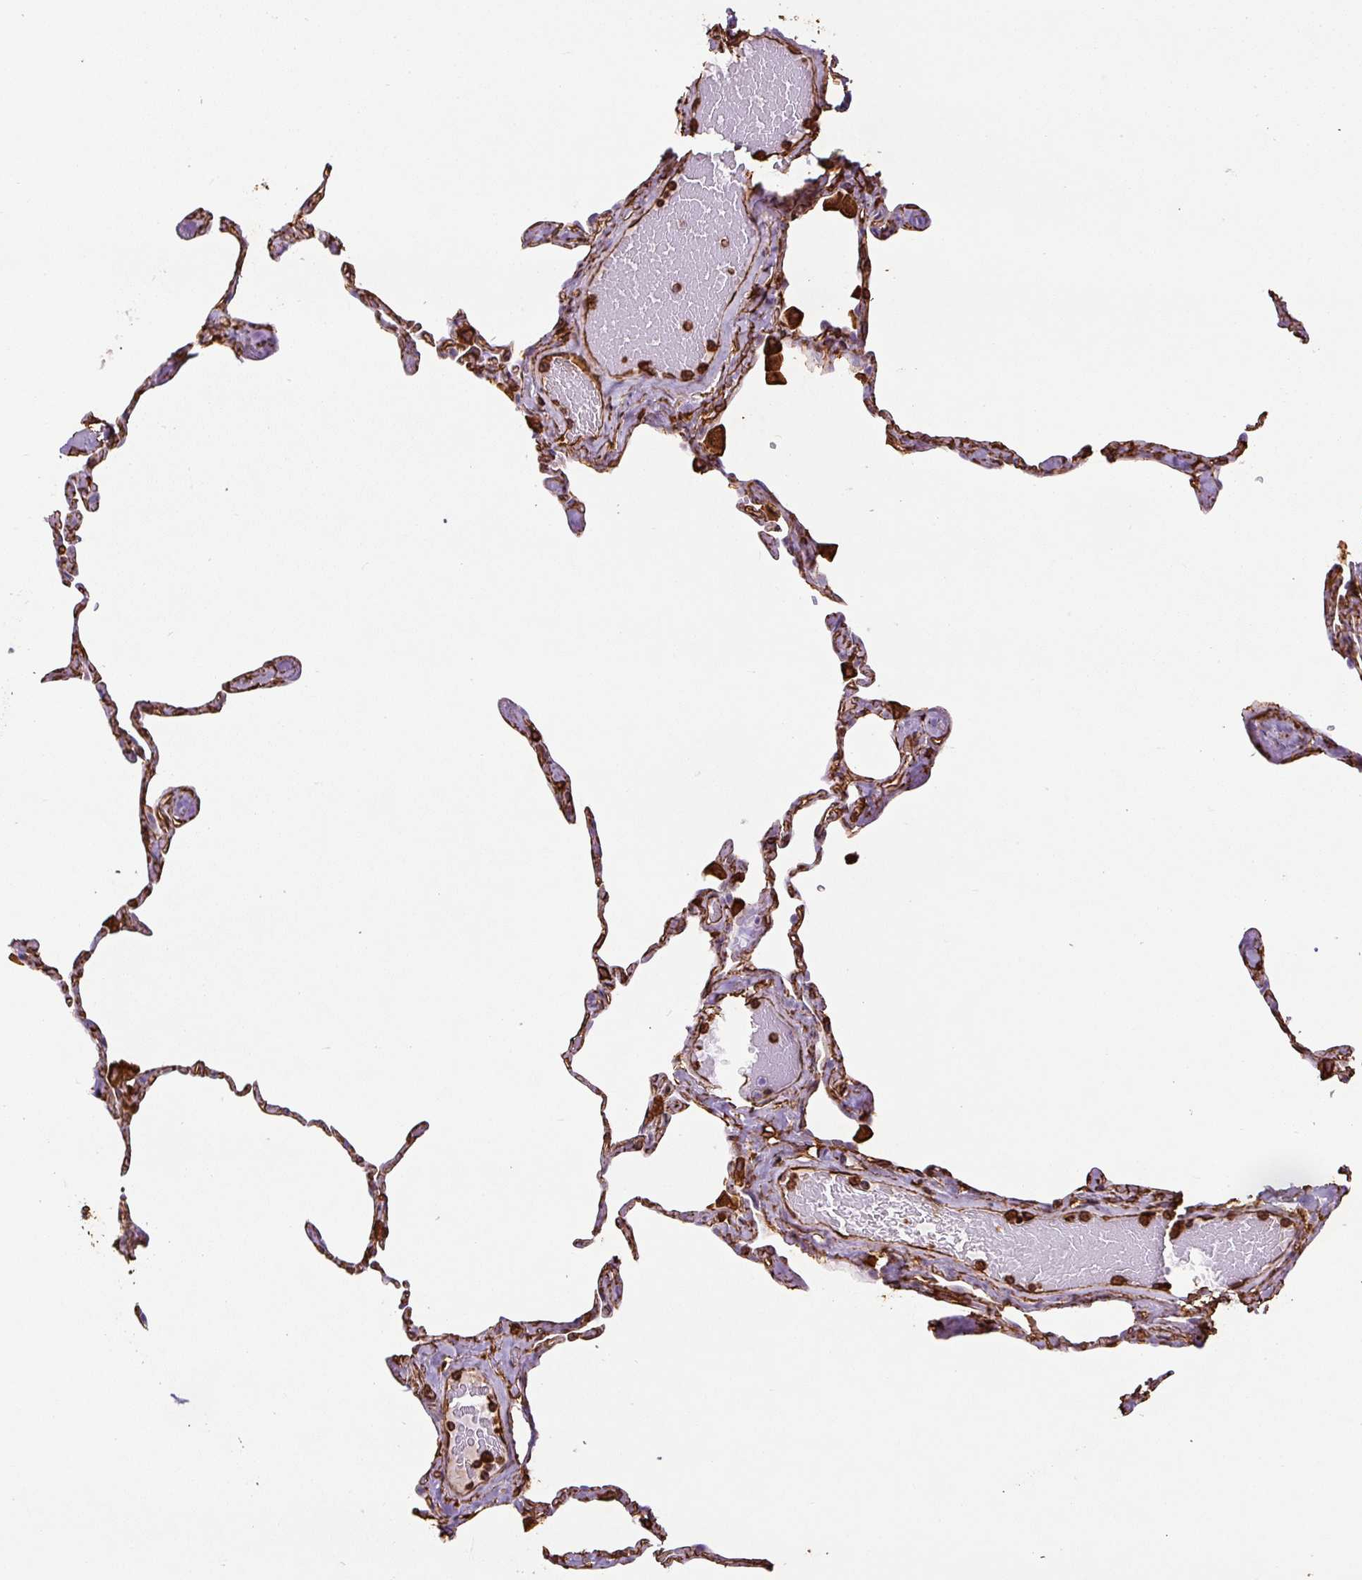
{"staining": {"intensity": "strong", "quantity": "25%-75%", "location": "cytoplasmic/membranous"}, "tissue": "lung", "cell_type": "Alveolar cells", "image_type": "normal", "snomed": [{"axis": "morphology", "description": "Normal tissue, NOS"}, {"axis": "topography", "description": "Lung"}], "caption": "A high-resolution histopathology image shows immunohistochemistry (IHC) staining of unremarkable lung, which exhibits strong cytoplasmic/membranous positivity in about 25%-75% of alveolar cells.", "gene": "VIM", "patient": {"sex": "male", "age": 65}}